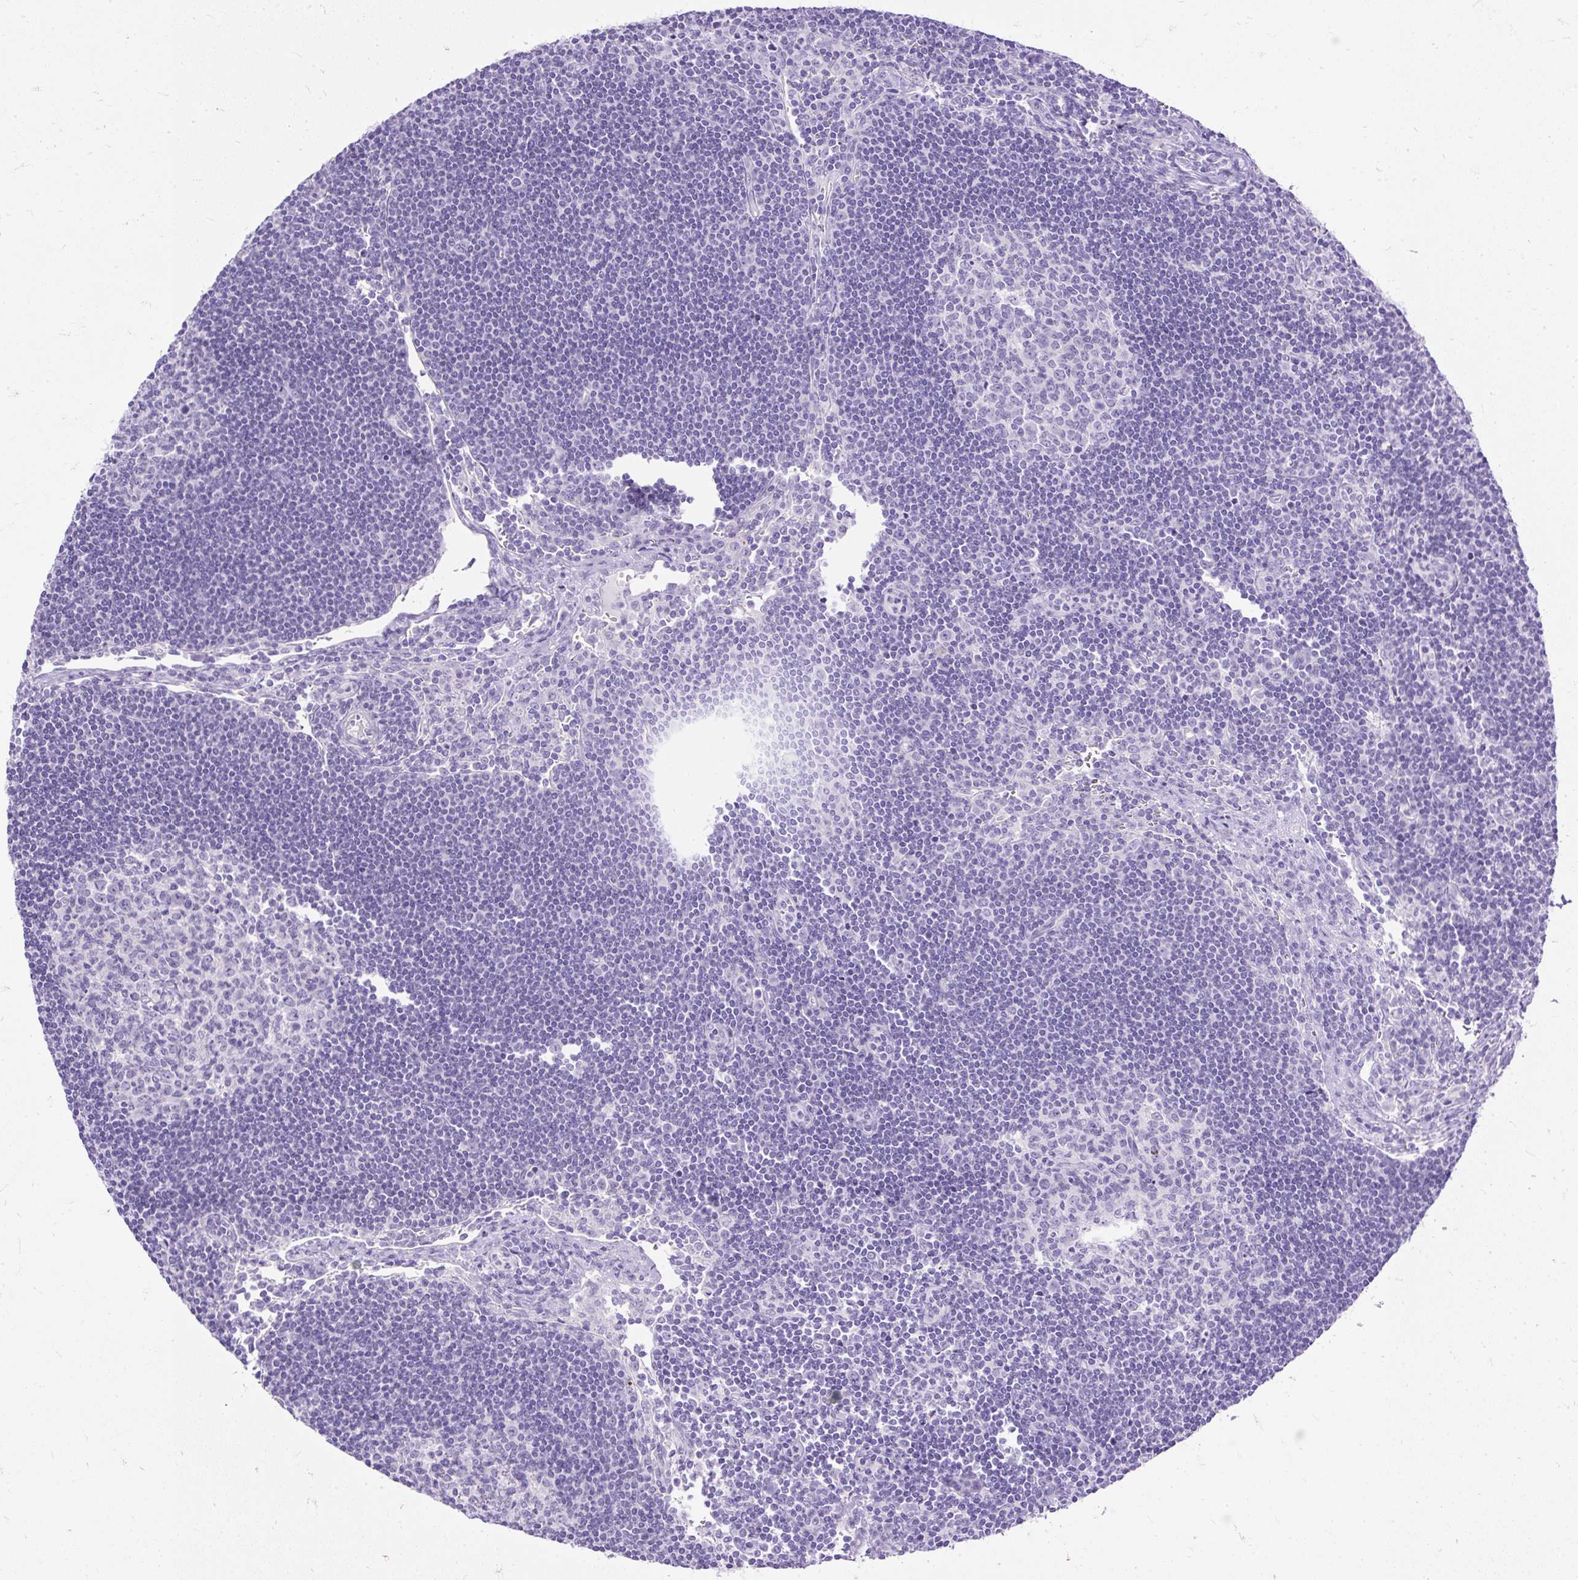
{"staining": {"intensity": "negative", "quantity": "none", "location": "none"}, "tissue": "lymph node", "cell_type": "Germinal center cells", "image_type": "normal", "snomed": [{"axis": "morphology", "description": "Normal tissue, NOS"}, {"axis": "topography", "description": "Lymph node"}], "caption": "High power microscopy micrograph of an immunohistochemistry micrograph of benign lymph node, revealing no significant staining in germinal center cells.", "gene": "HEY1", "patient": {"sex": "female", "age": 29}}